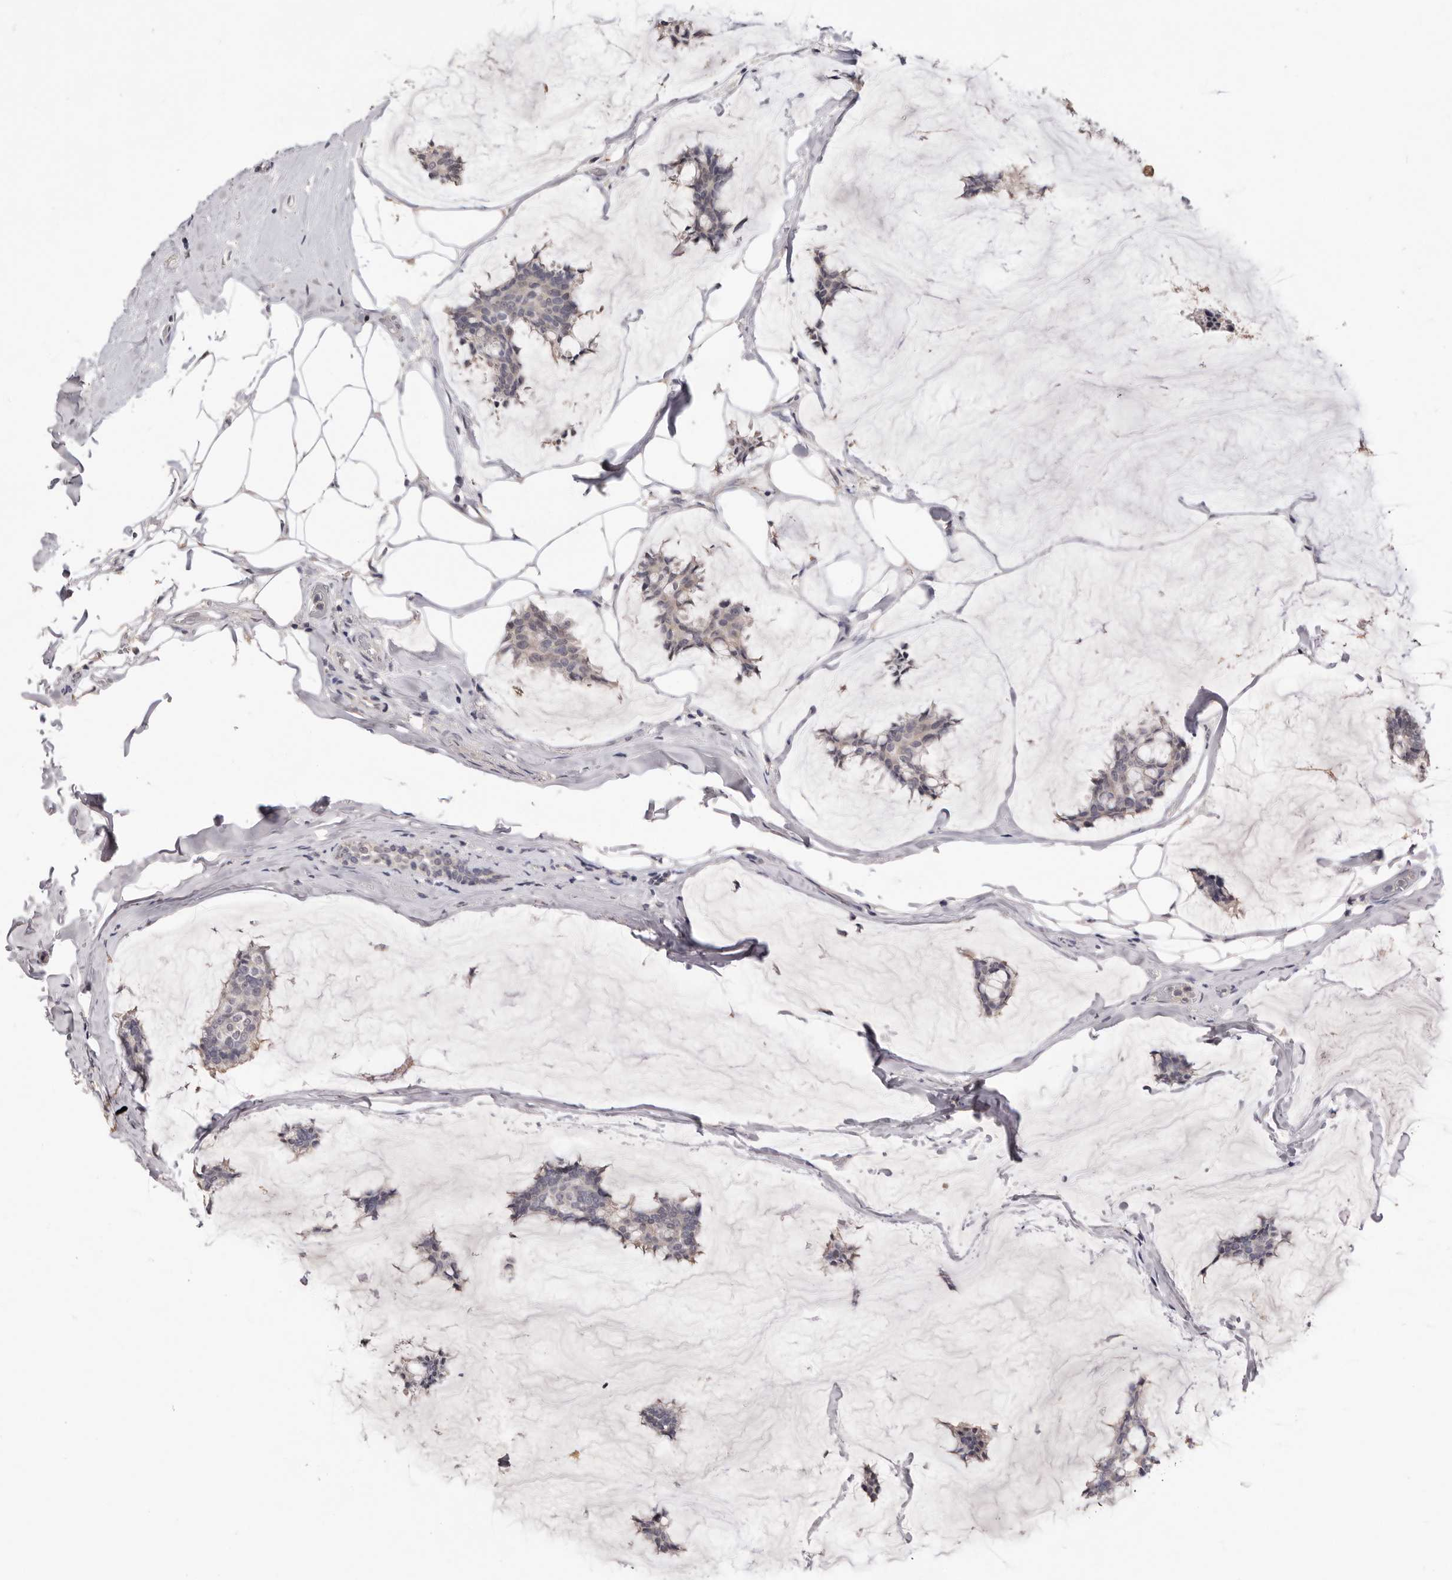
{"staining": {"intensity": "negative", "quantity": "none", "location": "none"}, "tissue": "breast cancer", "cell_type": "Tumor cells", "image_type": "cancer", "snomed": [{"axis": "morphology", "description": "Duct carcinoma"}, {"axis": "topography", "description": "Breast"}], "caption": "Immunohistochemistry photomicrograph of neoplastic tissue: infiltrating ductal carcinoma (breast) stained with DAB (3,3'-diaminobenzidine) shows no significant protein positivity in tumor cells.", "gene": "DOP1A", "patient": {"sex": "female", "age": 93}}